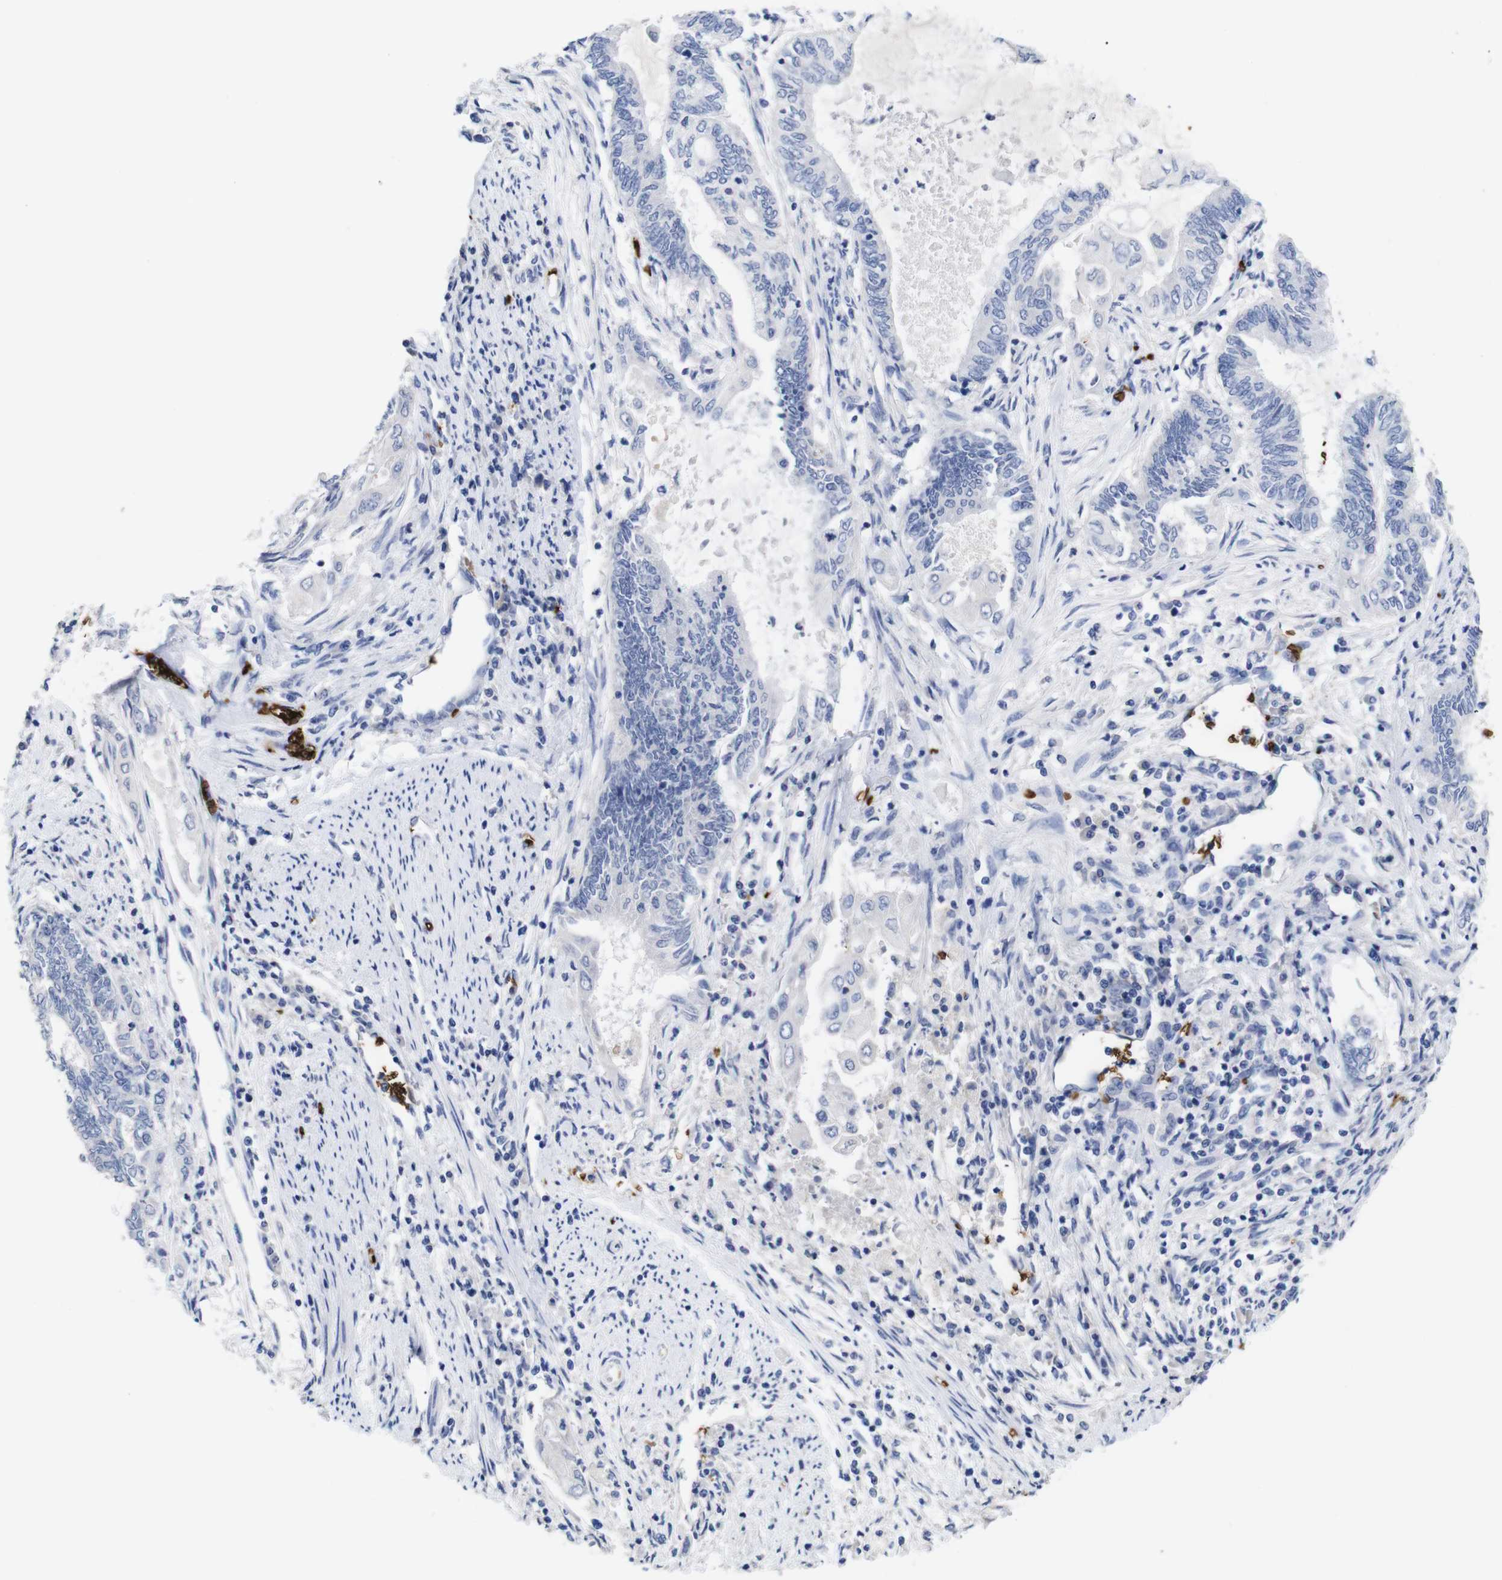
{"staining": {"intensity": "negative", "quantity": "none", "location": "none"}, "tissue": "endometrial cancer", "cell_type": "Tumor cells", "image_type": "cancer", "snomed": [{"axis": "morphology", "description": "Adenocarcinoma, NOS"}, {"axis": "topography", "description": "Uterus"}, {"axis": "topography", "description": "Endometrium"}], "caption": "Human endometrial cancer (adenocarcinoma) stained for a protein using immunohistochemistry demonstrates no positivity in tumor cells.", "gene": "S1PR2", "patient": {"sex": "female", "age": 70}}